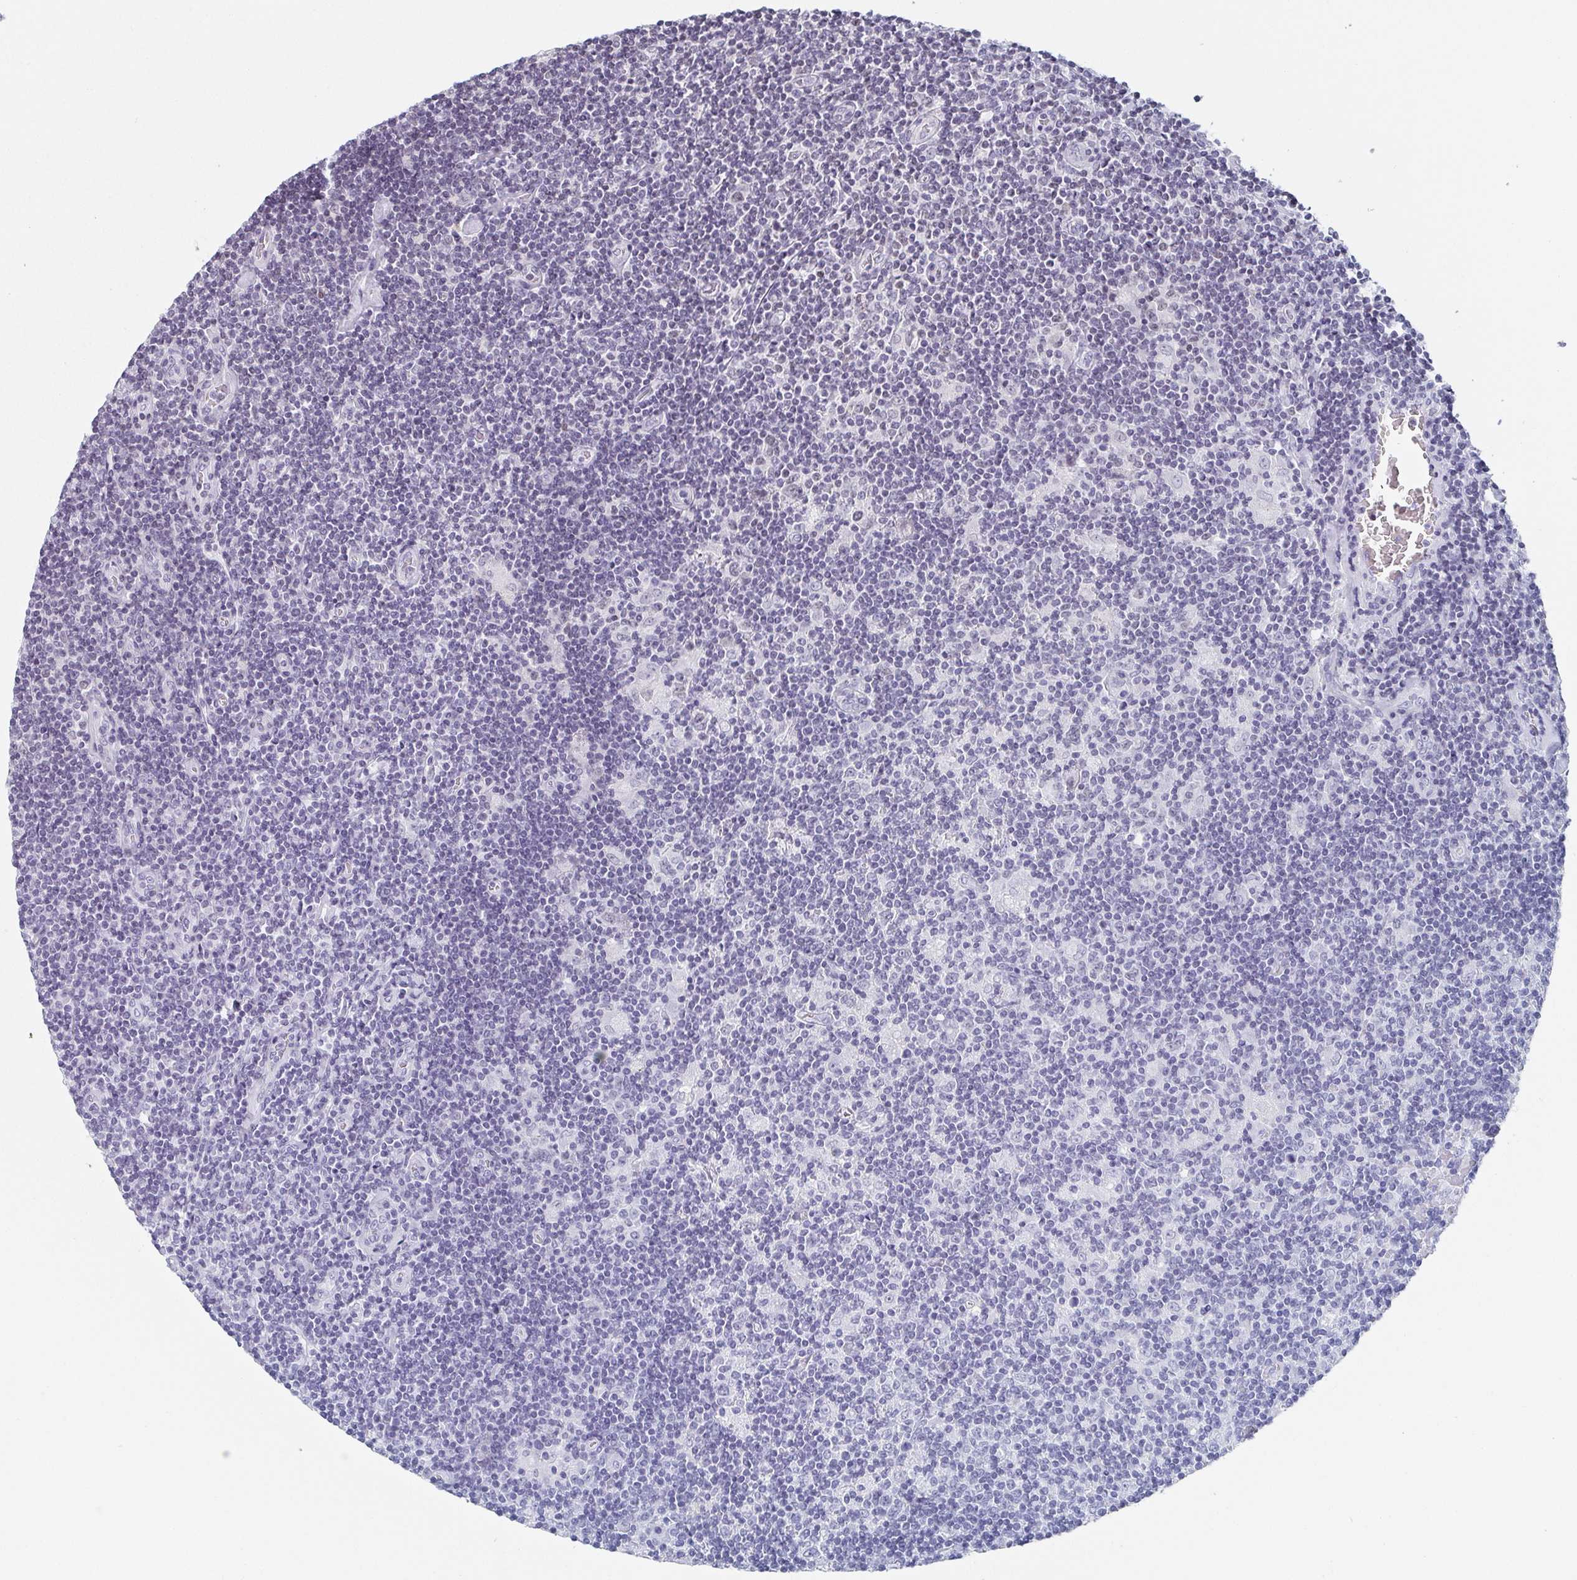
{"staining": {"intensity": "negative", "quantity": "none", "location": "none"}, "tissue": "lymphoma", "cell_type": "Tumor cells", "image_type": "cancer", "snomed": [{"axis": "morphology", "description": "Hodgkin's disease, NOS"}, {"axis": "topography", "description": "Lymph node"}], "caption": "A histopathology image of human lymphoma is negative for staining in tumor cells.", "gene": "PYCR3", "patient": {"sex": "male", "age": 40}}